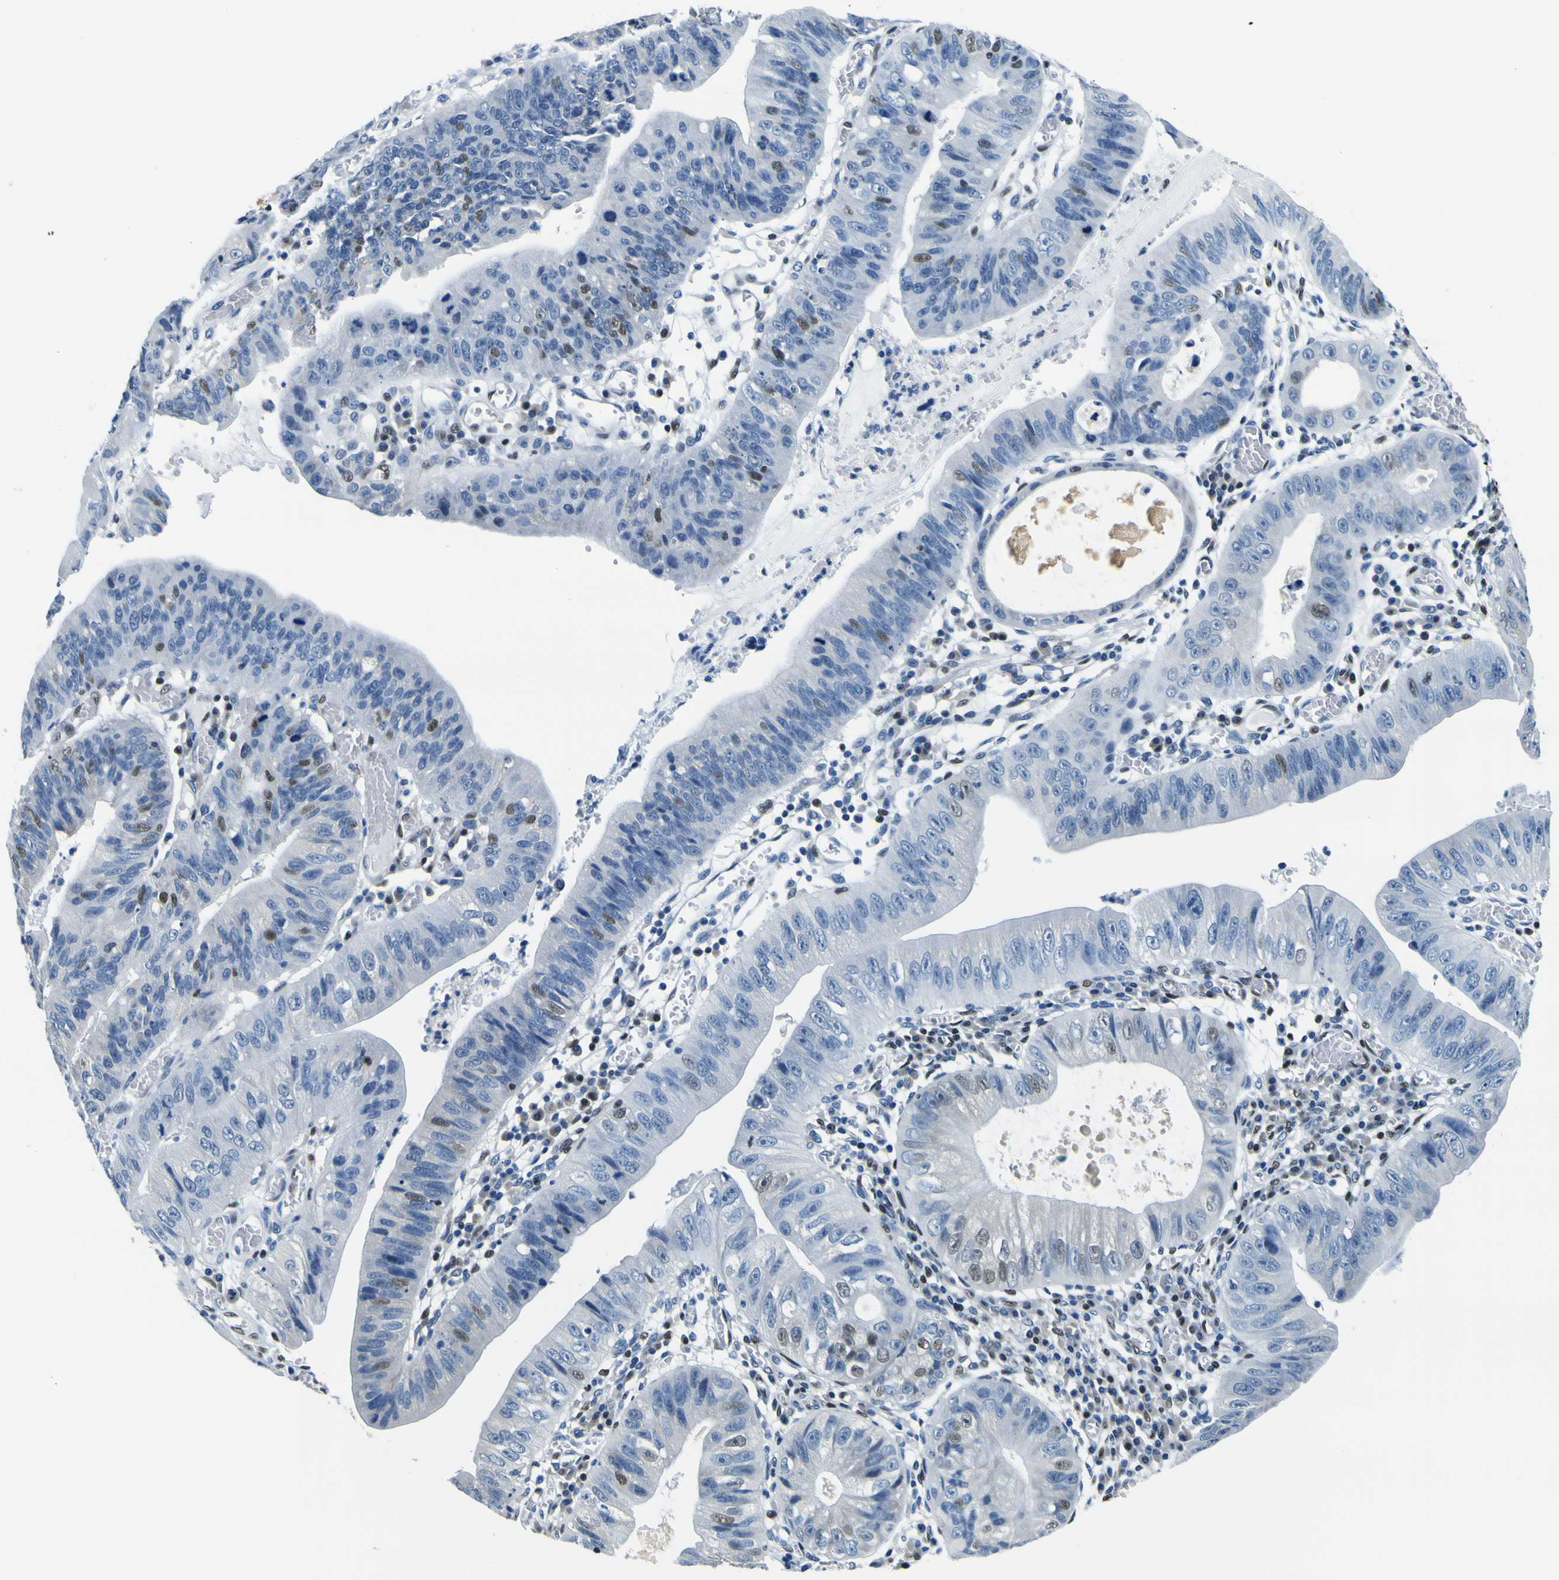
{"staining": {"intensity": "strong", "quantity": "<25%", "location": "nuclear"}, "tissue": "stomach cancer", "cell_type": "Tumor cells", "image_type": "cancer", "snomed": [{"axis": "morphology", "description": "Adenocarcinoma, NOS"}, {"axis": "topography", "description": "Stomach"}], "caption": "A micrograph of human stomach cancer stained for a protein reveals strong nuclear brown staining in tumor cells.", "gene": "SP1", "patient": {"sex": "male", "age": 59}}